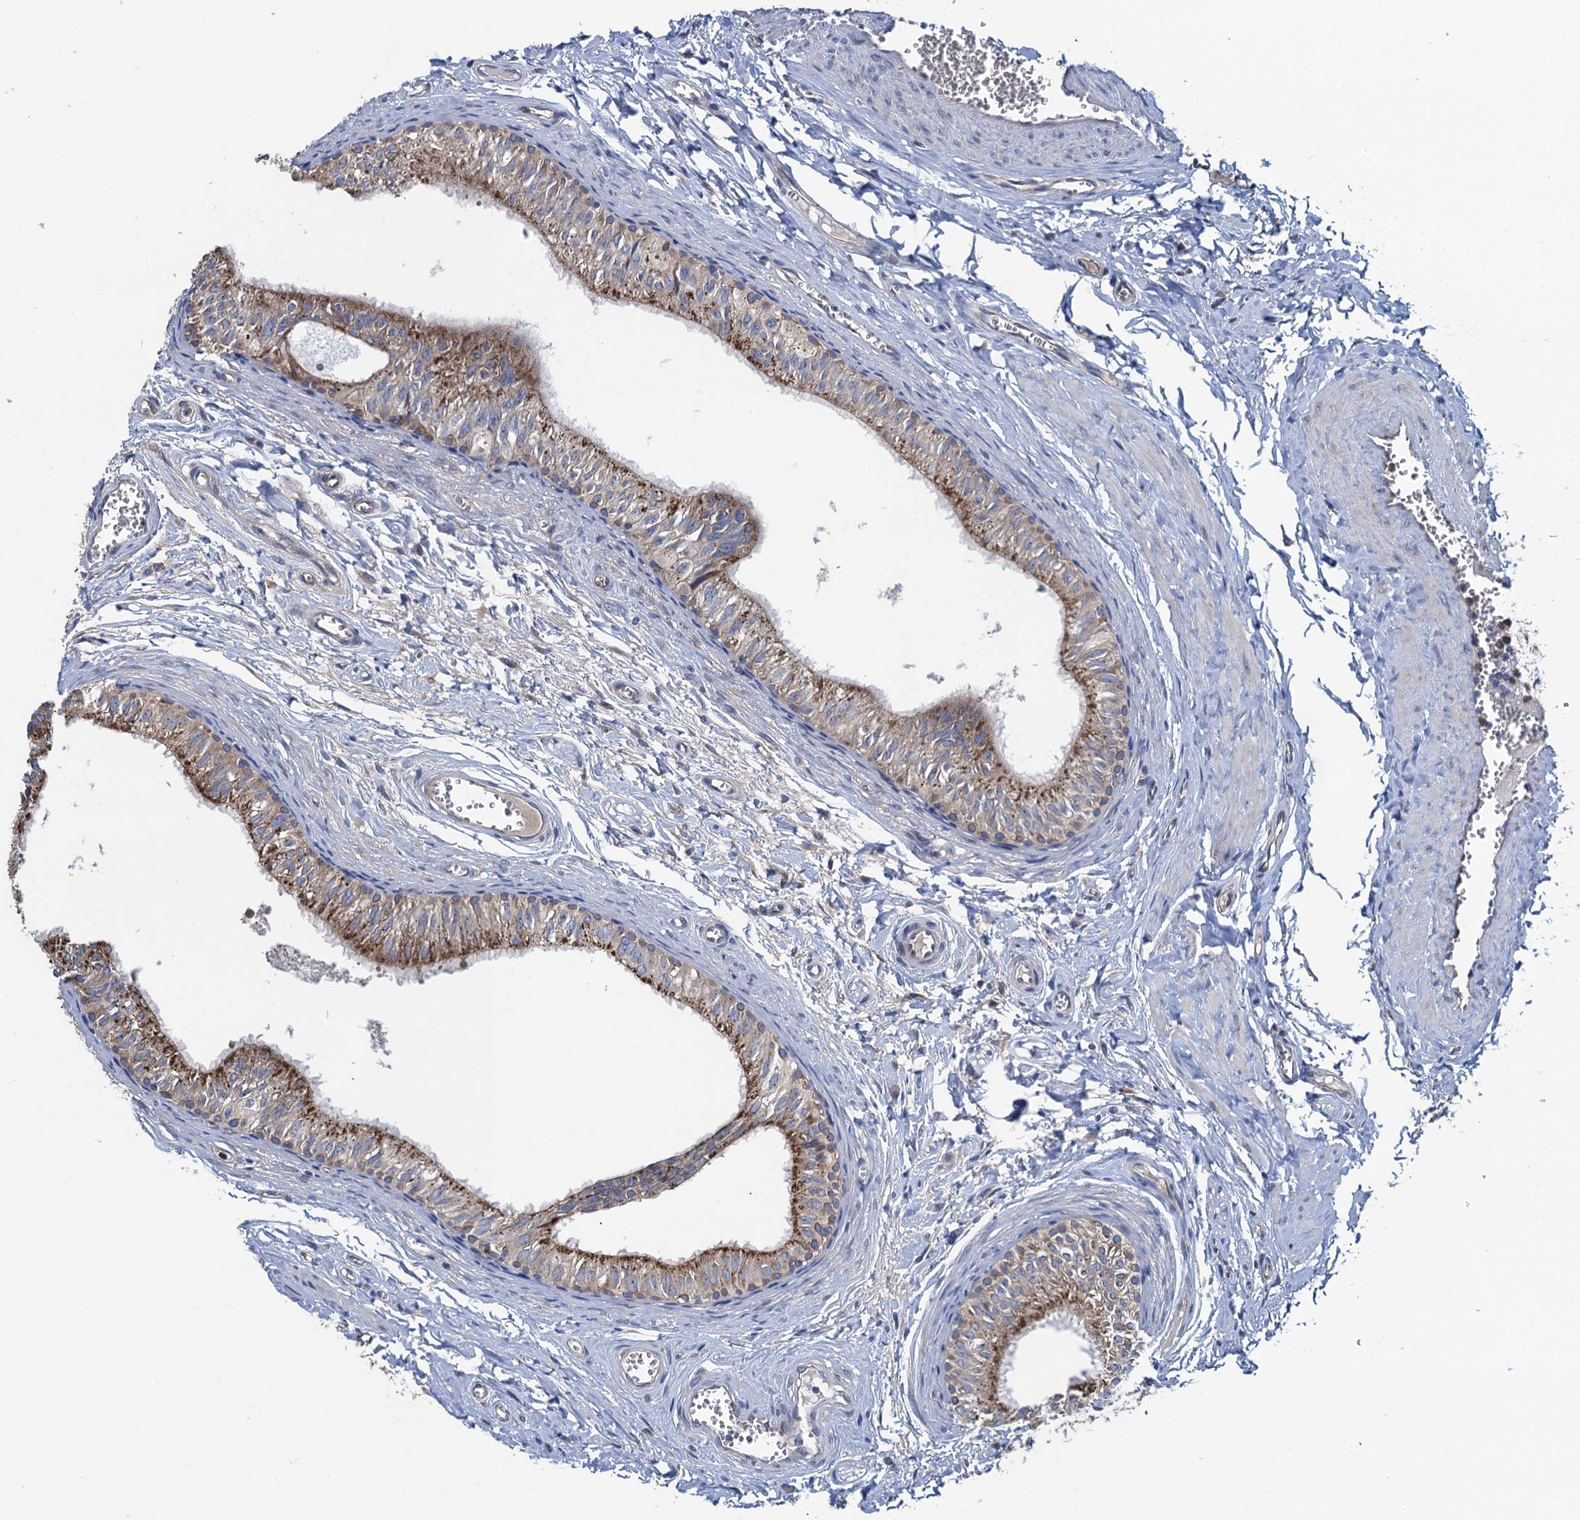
{"staining": {"intensity": "moderate", "quantity": ">75%", "location": "cytoplasmic/membranous"}, "tissue": "epididymis", "cell_type": "Glandular cells", "image_type": "normal", "snomed": [{"axis": "morphology", "description": "Normal tissue, NOS"}, {"axis": "topography", "description": "Epididymis"}], "caption": "IHC (DAB) staining of unremarkable epididymis reveals moderate cytoplasmic/membranous protein expression in approximately >75% of glandular cells.", "gene": "ADCY9", "patient": {"sex": "male", "age": 42}}